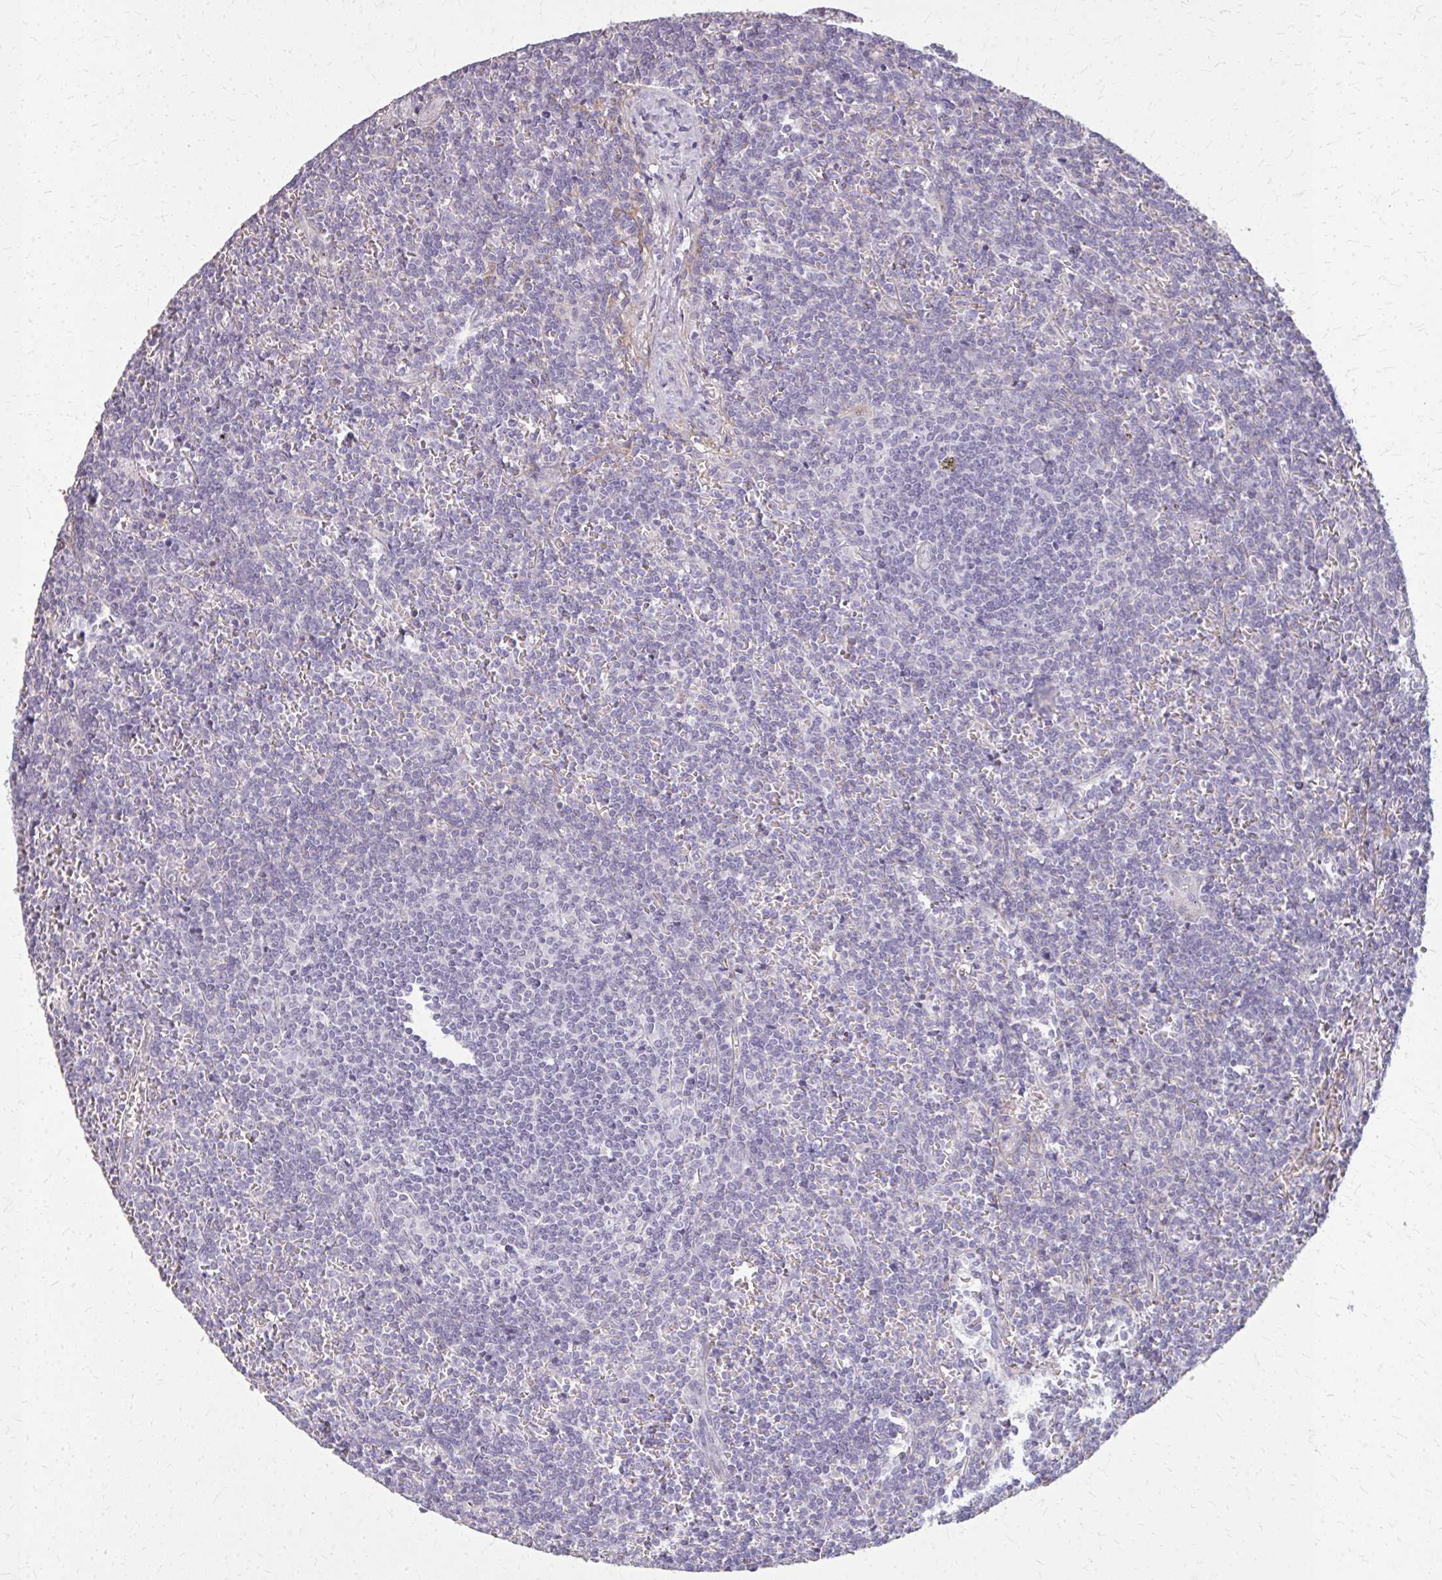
{"staining": {"intensity": "negative", "quantity": "none", "location": "none"}, "tissue": "lymphoma", "cell_type": "Tumor cells", "image_type": "cancer", "snomed": [{"axis": "morphology", "description": "Malignant lymphoma, non-Hodgkin's type, Low grade"}, {"axis": "topography", "description": "Spleen"}], "caption": "DAB immunohistochemical staining of lymphoma exhibits no significant positivity in tumor cells.", "gene": "TENM4", "patient": {"sex": "male", "age": 78}}